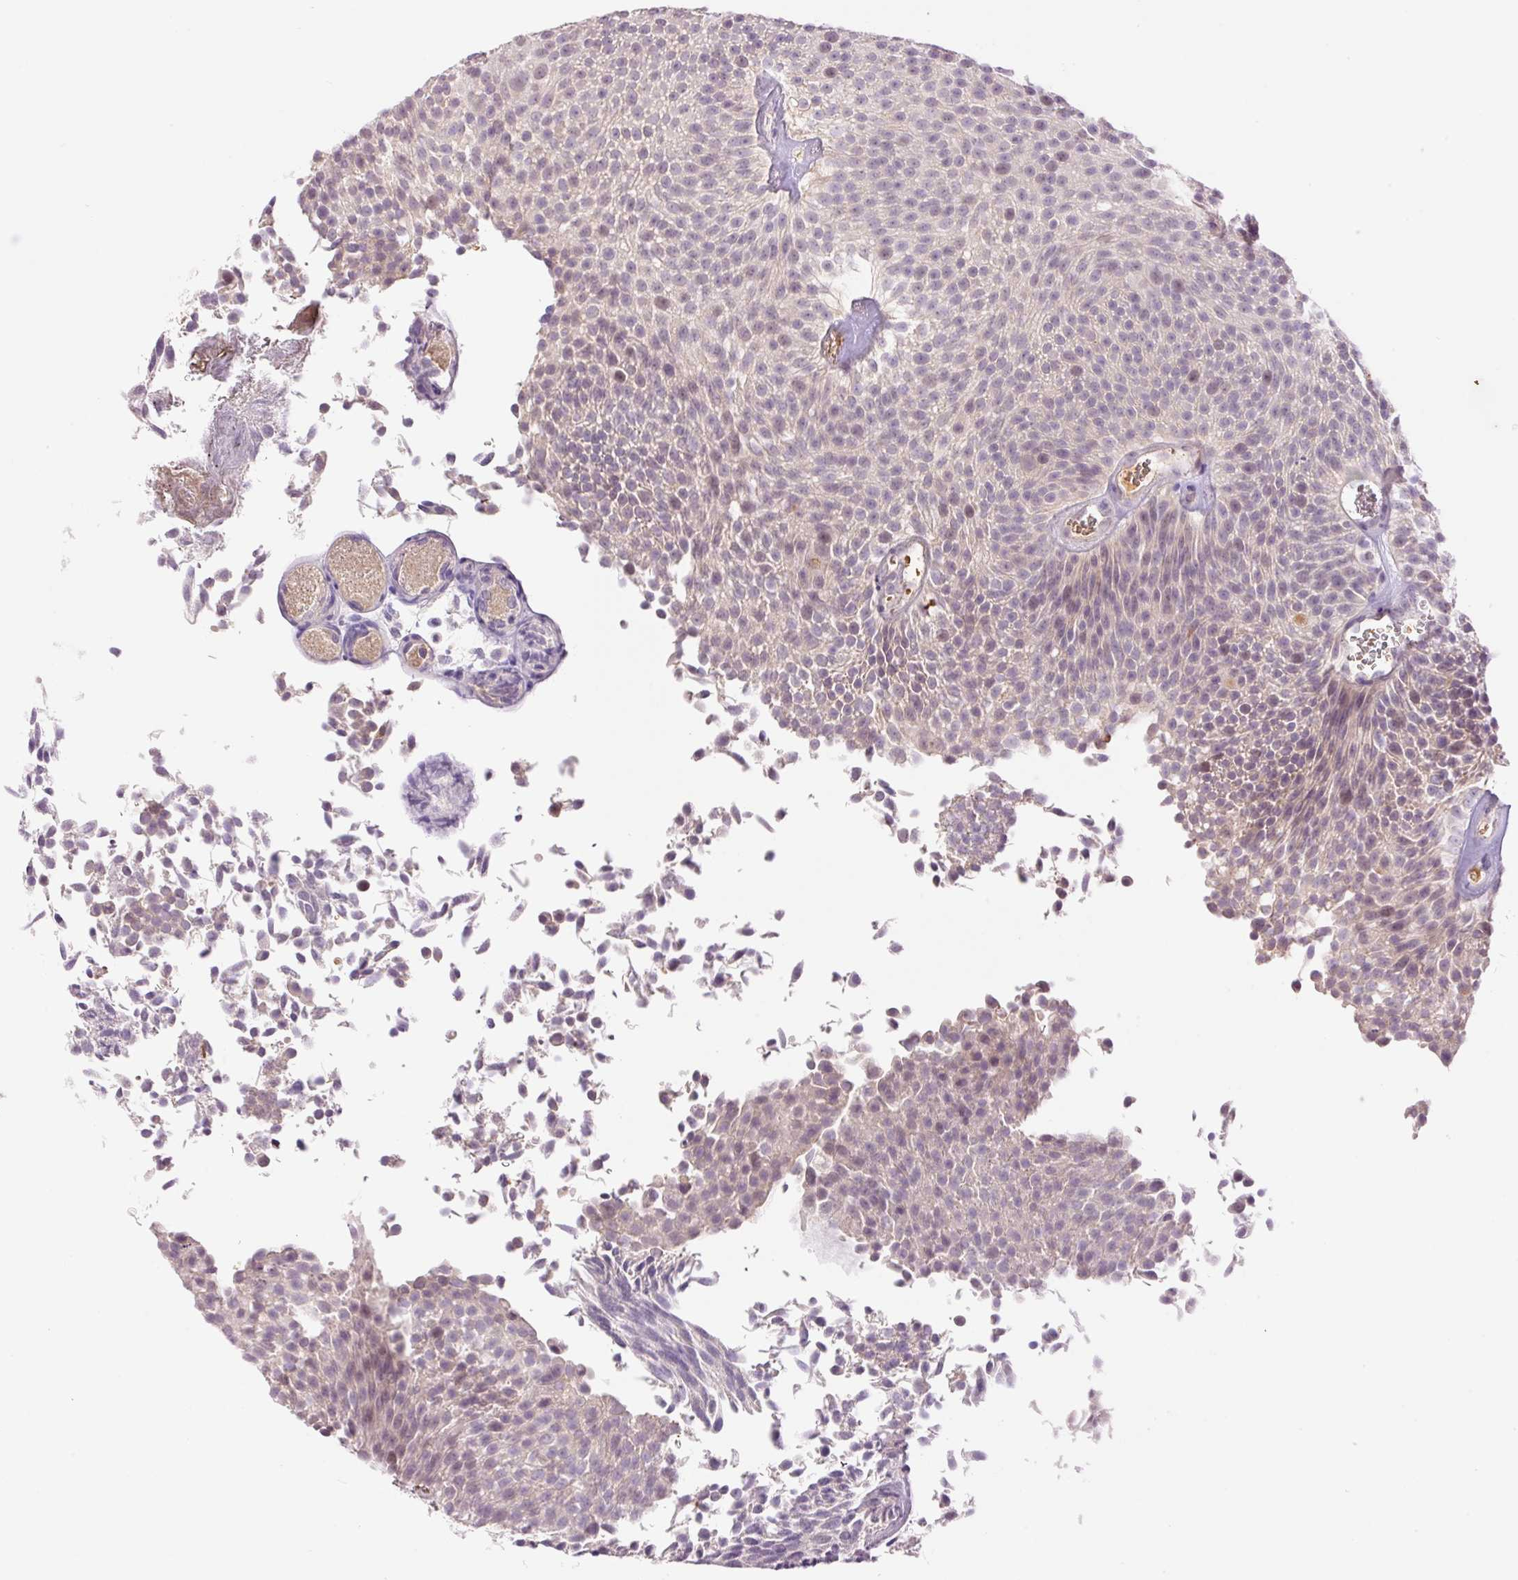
{"staining": {"intensity": "weak", "quantity": "<25%", "location": "nuclear"}, "tissue": "urothelial cancer", "cell_type": "Tumor cells", "image_type": "cancer", "snomed": [{"axis": "morphology", "description": "Urothelial carcinoma, Low grade"}, {"axis": "topography", "description": "Urinary bladder"}], "caption": "This is an immunohistochemistry (IHC) photomicrograph of human low-grade urothelial carcinoma. There is no staining in tumor cells.", "gene": "LY6G6D", "patient": {"sex": "female", "age": 79}}